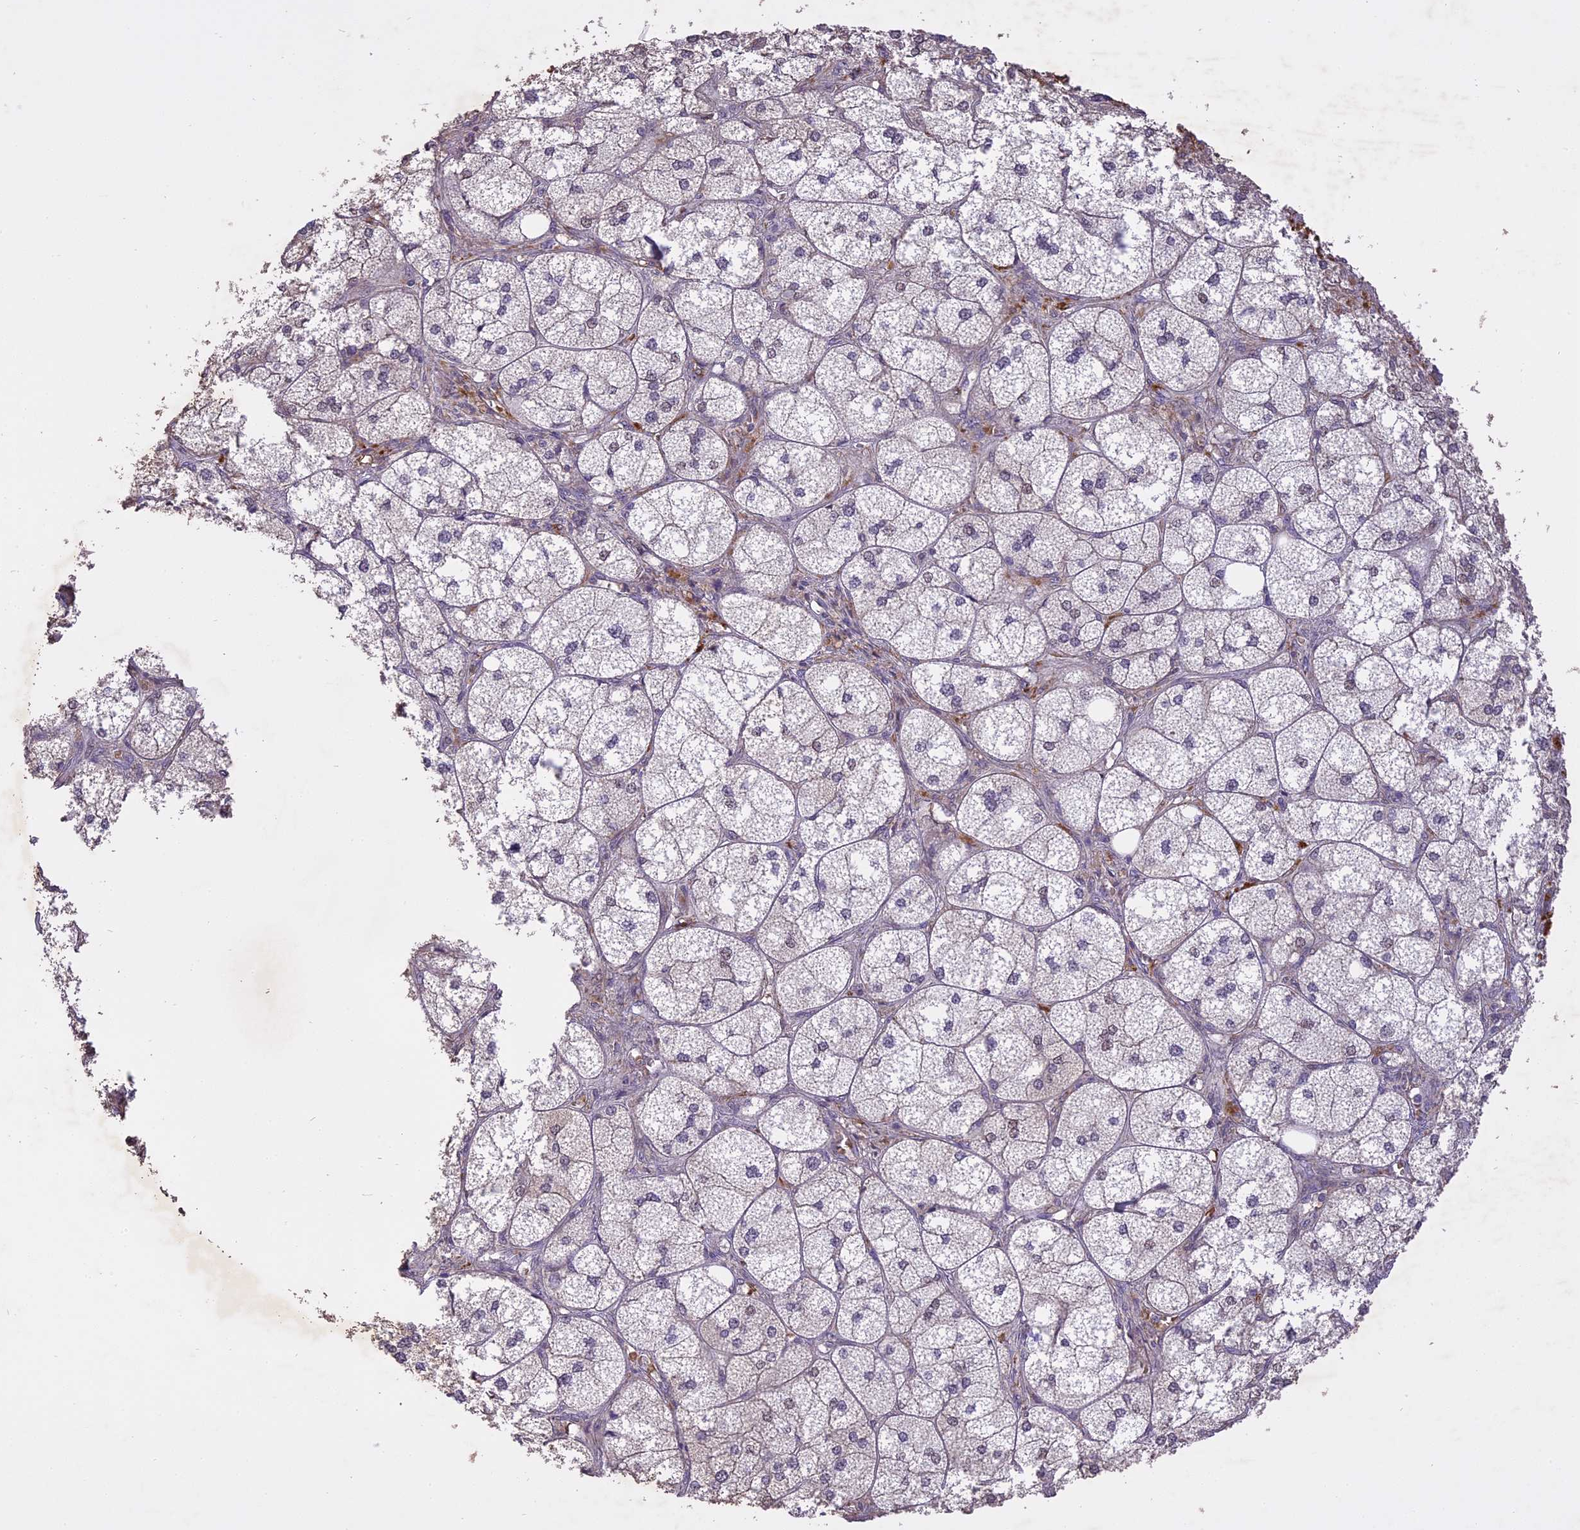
{"staining": {"intensity": "moderate", "quantity": "25%-75%", "location": "cytoplasmic/membranous,nuclear"}, "tissue": "adrenal gland", "cell_type": "Glandular cells", "image_type": "normal", "snomed": [{"axis": "morphology", "description": "Normal tissue, NOS"}, {"axis": "topography", "description": "Adrenal gland"}], "caption": "DAB (3,3'-diaminobenzidine) immunohistochemical staining of unremarkable human adrenal gland demonstrates moderate cytoplasmic/membranous,nuclear protein staining in approximately 25%-75% of glandular cells.", "gene": "TIGD7", "patient": {"sex": "female", "age": 61}}